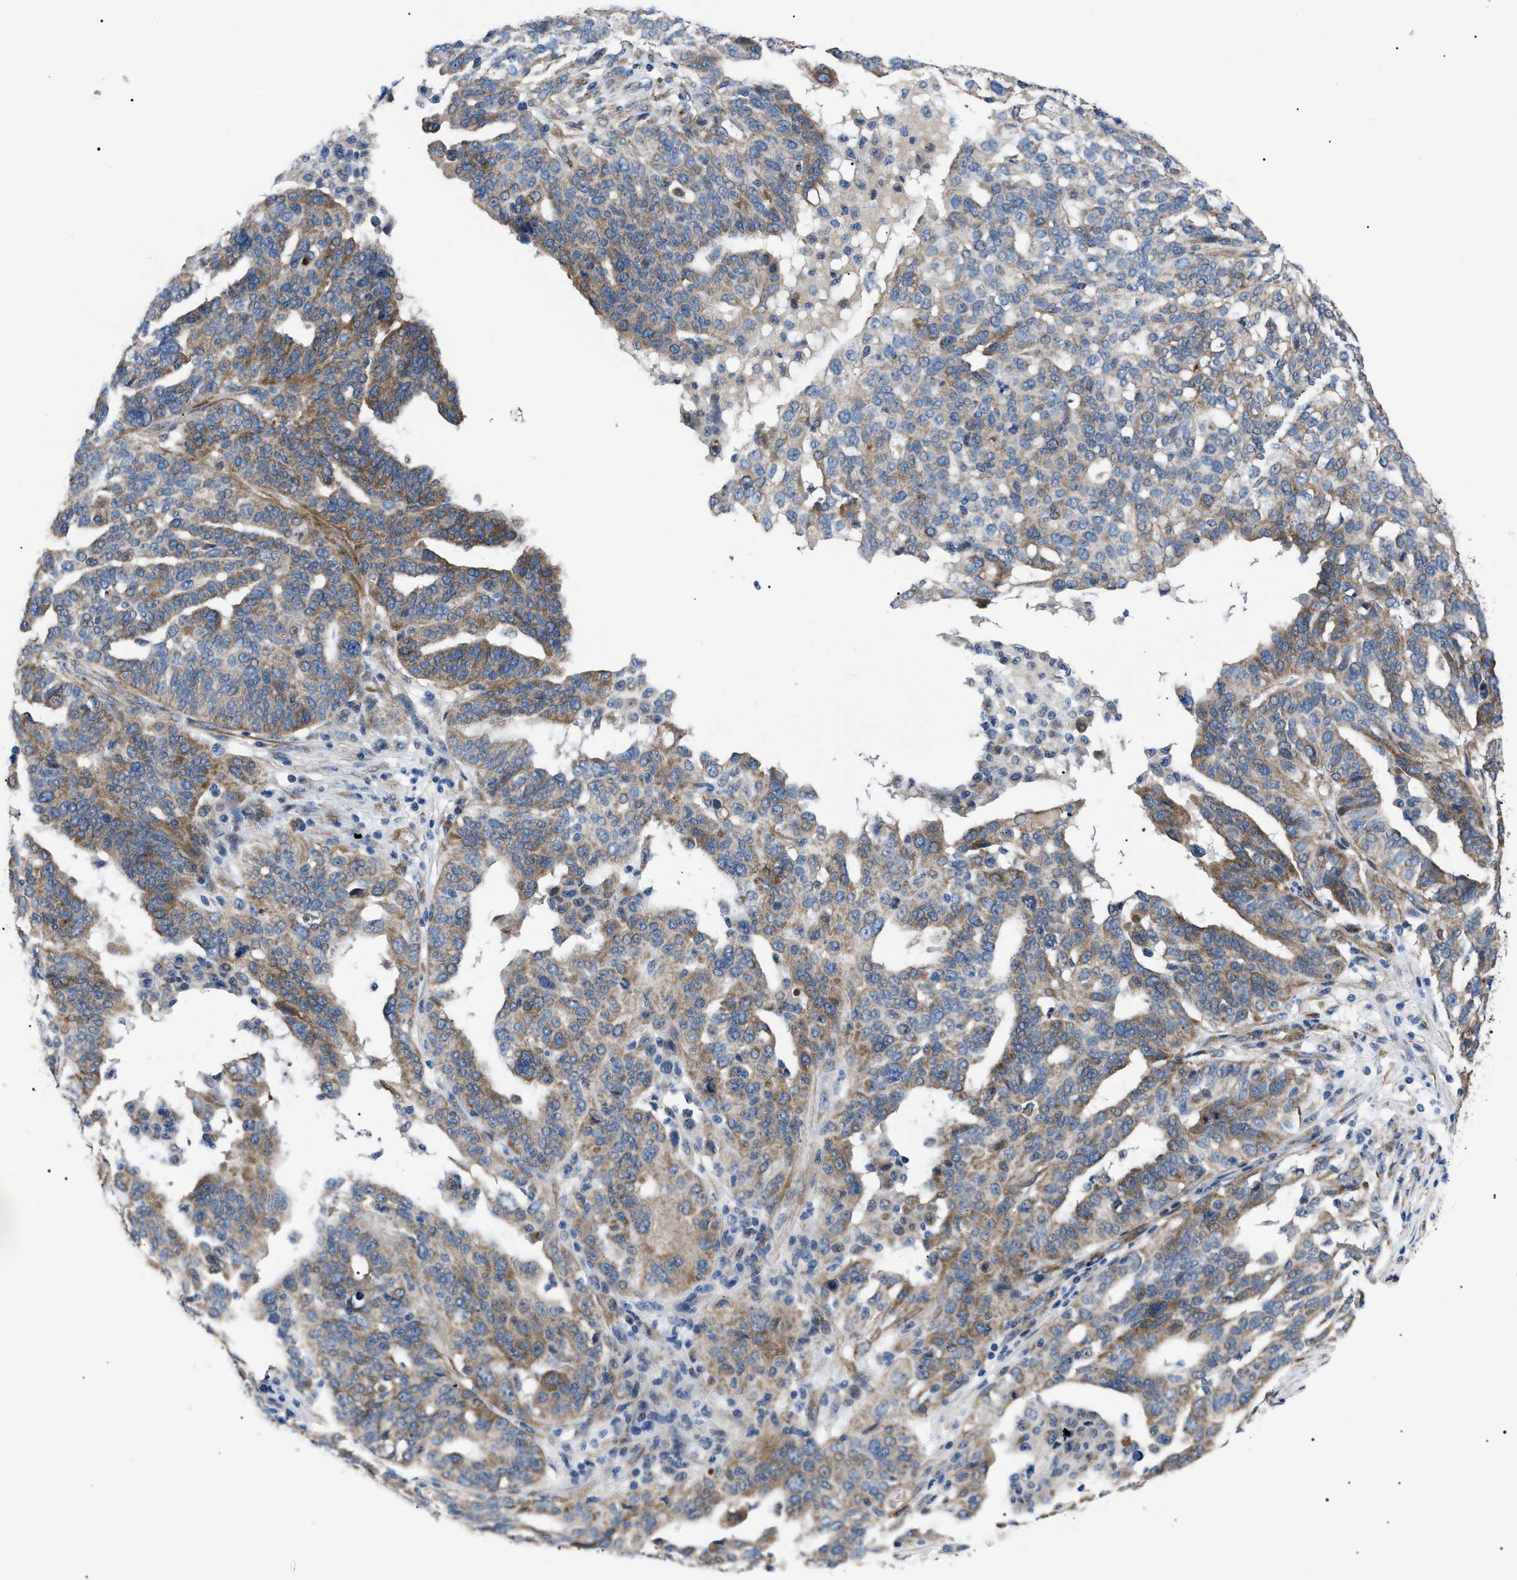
{"staining": {"intensity": "moderate", "quantity": "25%-75%", "location": "cytoplasmic/membranous"}, "tissue": "ovarian cancer", "cell_type": "Tumor cells", "image_type": "cancer", "snomed": [{"axis": "morphology", "description": "Cystadenocarcinoma, serous, NOS"}, {"axis": "topography", "description": "Ovary"}], "caption": "A medium amount of moderate cytoplasmic/membranous staining is present in approximately 25%-75% of tumor cells in serous cystadenocarcinoma (ovarian) tissue.", "gene": "MYO10", "patient": {"sex": "female", "age": 59}}